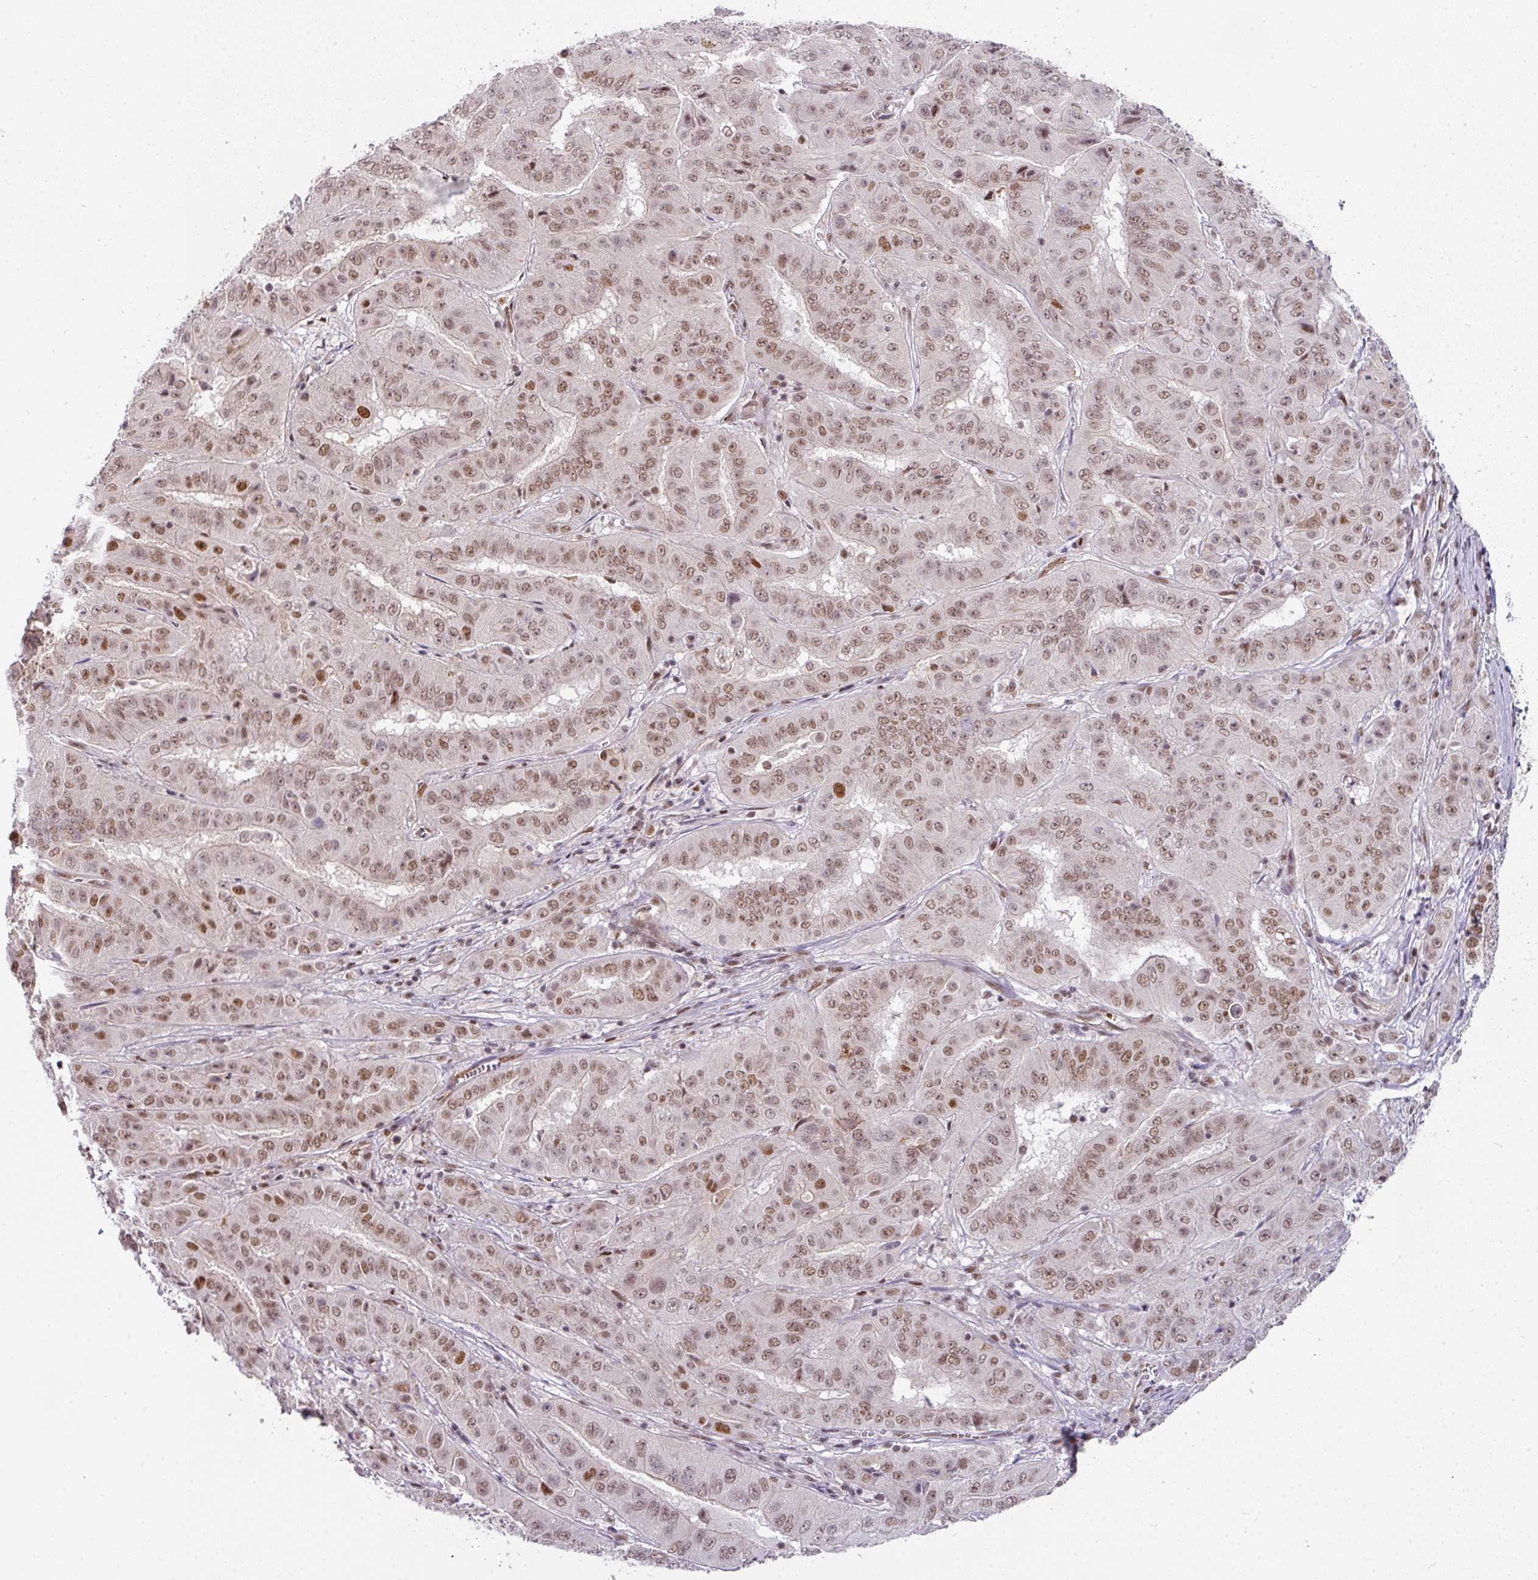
{"staining": {"intensity": "moderate", "quantity": "25%-75%", "location": "nuclear"}, "tissue": "pancreatic cancer", "cell_type": "Tumor cells", "image_type": "cancer", "snomed": [{"axis": "morphology", "description": "Adenocarcinoma, NOS"}, {"axis": "topography", "description": "Pancreas"}], "caption": "IHC staining of pancreatic cancer, which displays medium levels of moderate nuclear staining in approximately 25%-75% of tumor cells indicating moderate nuclear protein expression. The staining was performed using DAB (3,3'-diaminobenzidine) (brown) for protein detection and nuclei were counterstained in hematoxylin (blue).", "gene": "NCOA5", "patient": {"sex": "male", "age": 63}}